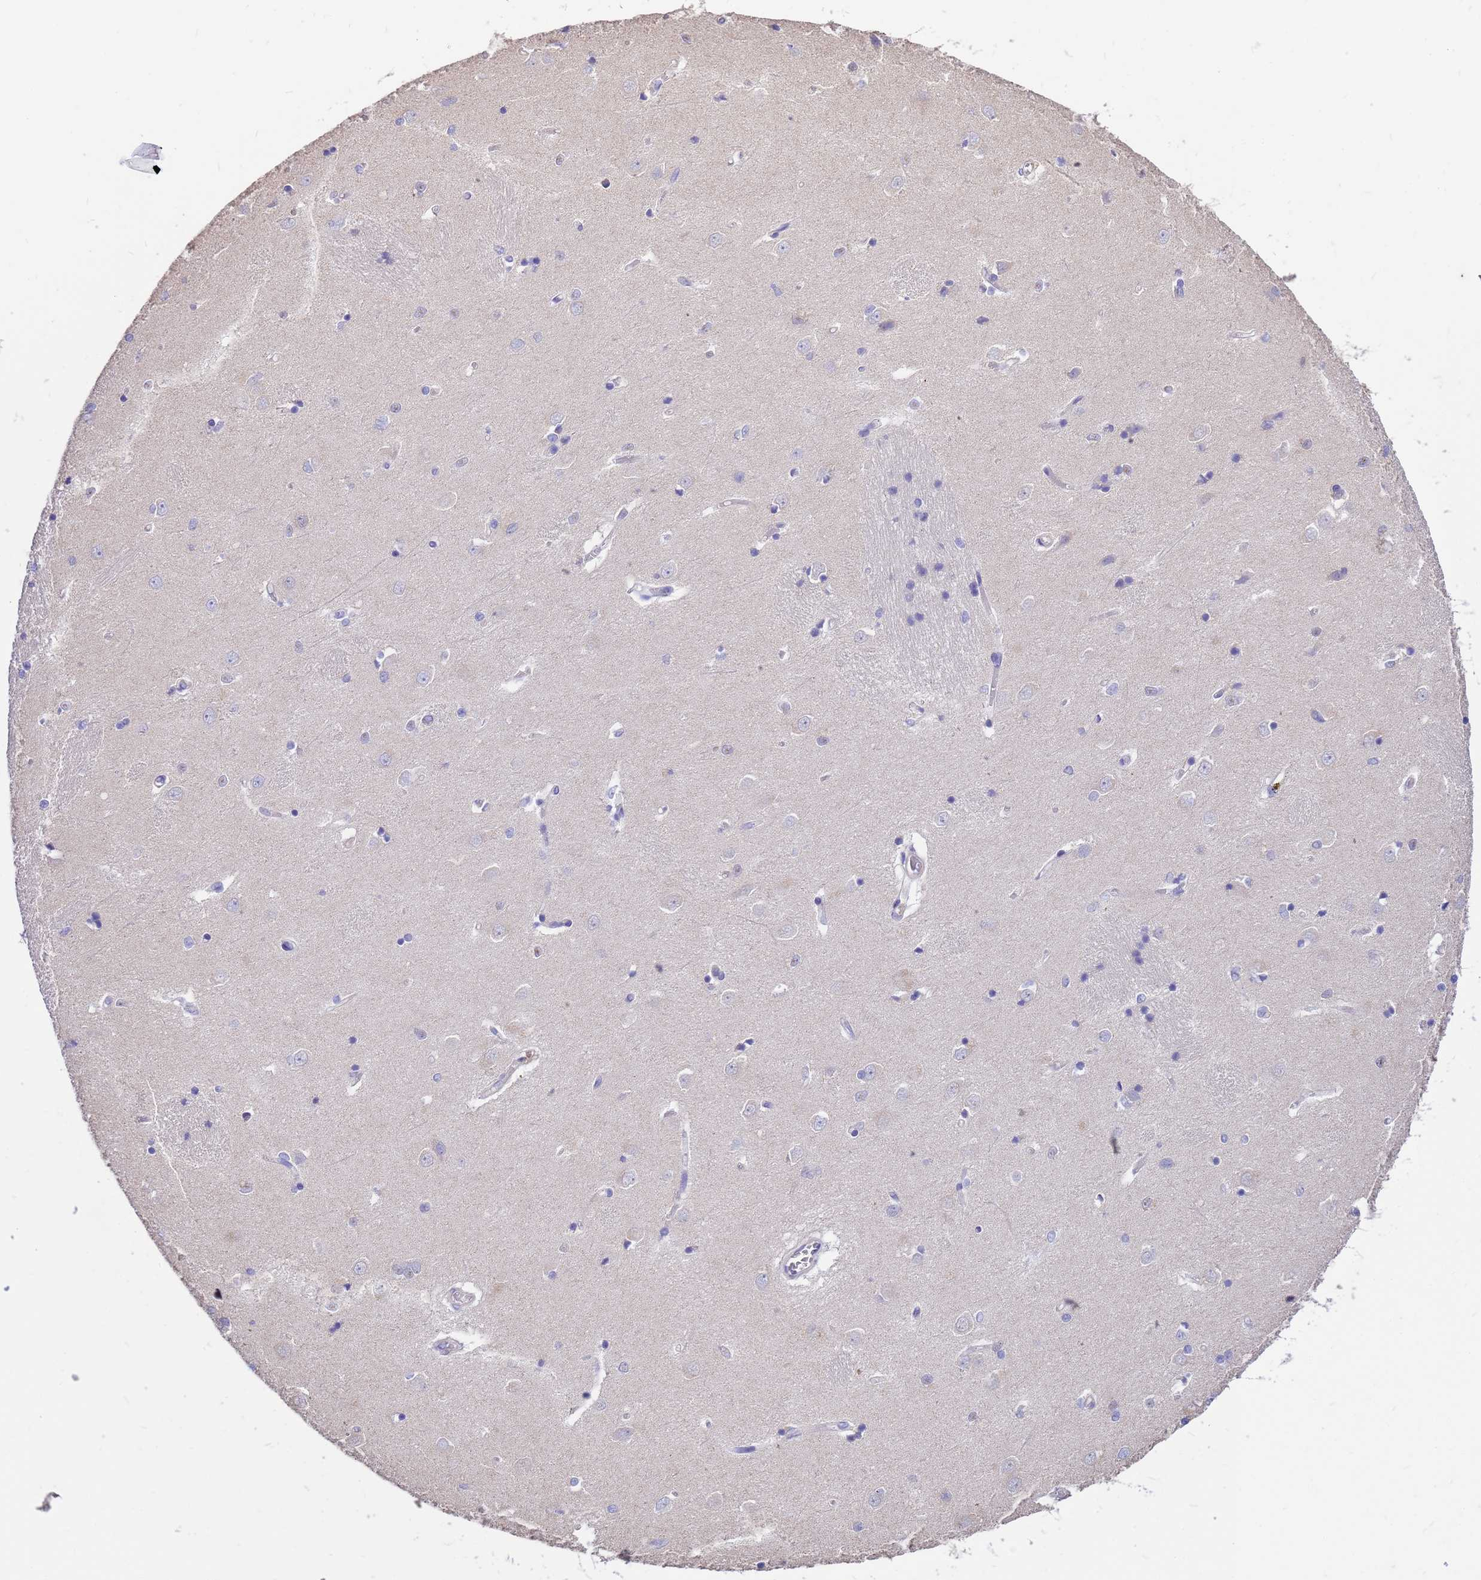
{"staining": {"intensity": "negative", "quantity": "none", "location": "none"}, "tissue": "caudate", "cell_type": "Glial cells", "image_type": "normal", "snomed": [{"axis": "morphology", "description": "Normal tissue, NOS"}, {"axis": "topography", "description": "Lateral ventricle wall"}], "caption": "Immunohistochemical staining of benign human caudate demonstrates no significant expression in glial cells.", "gene": "TCEAL3", "patient": {"sex": "male", "age": 37}}